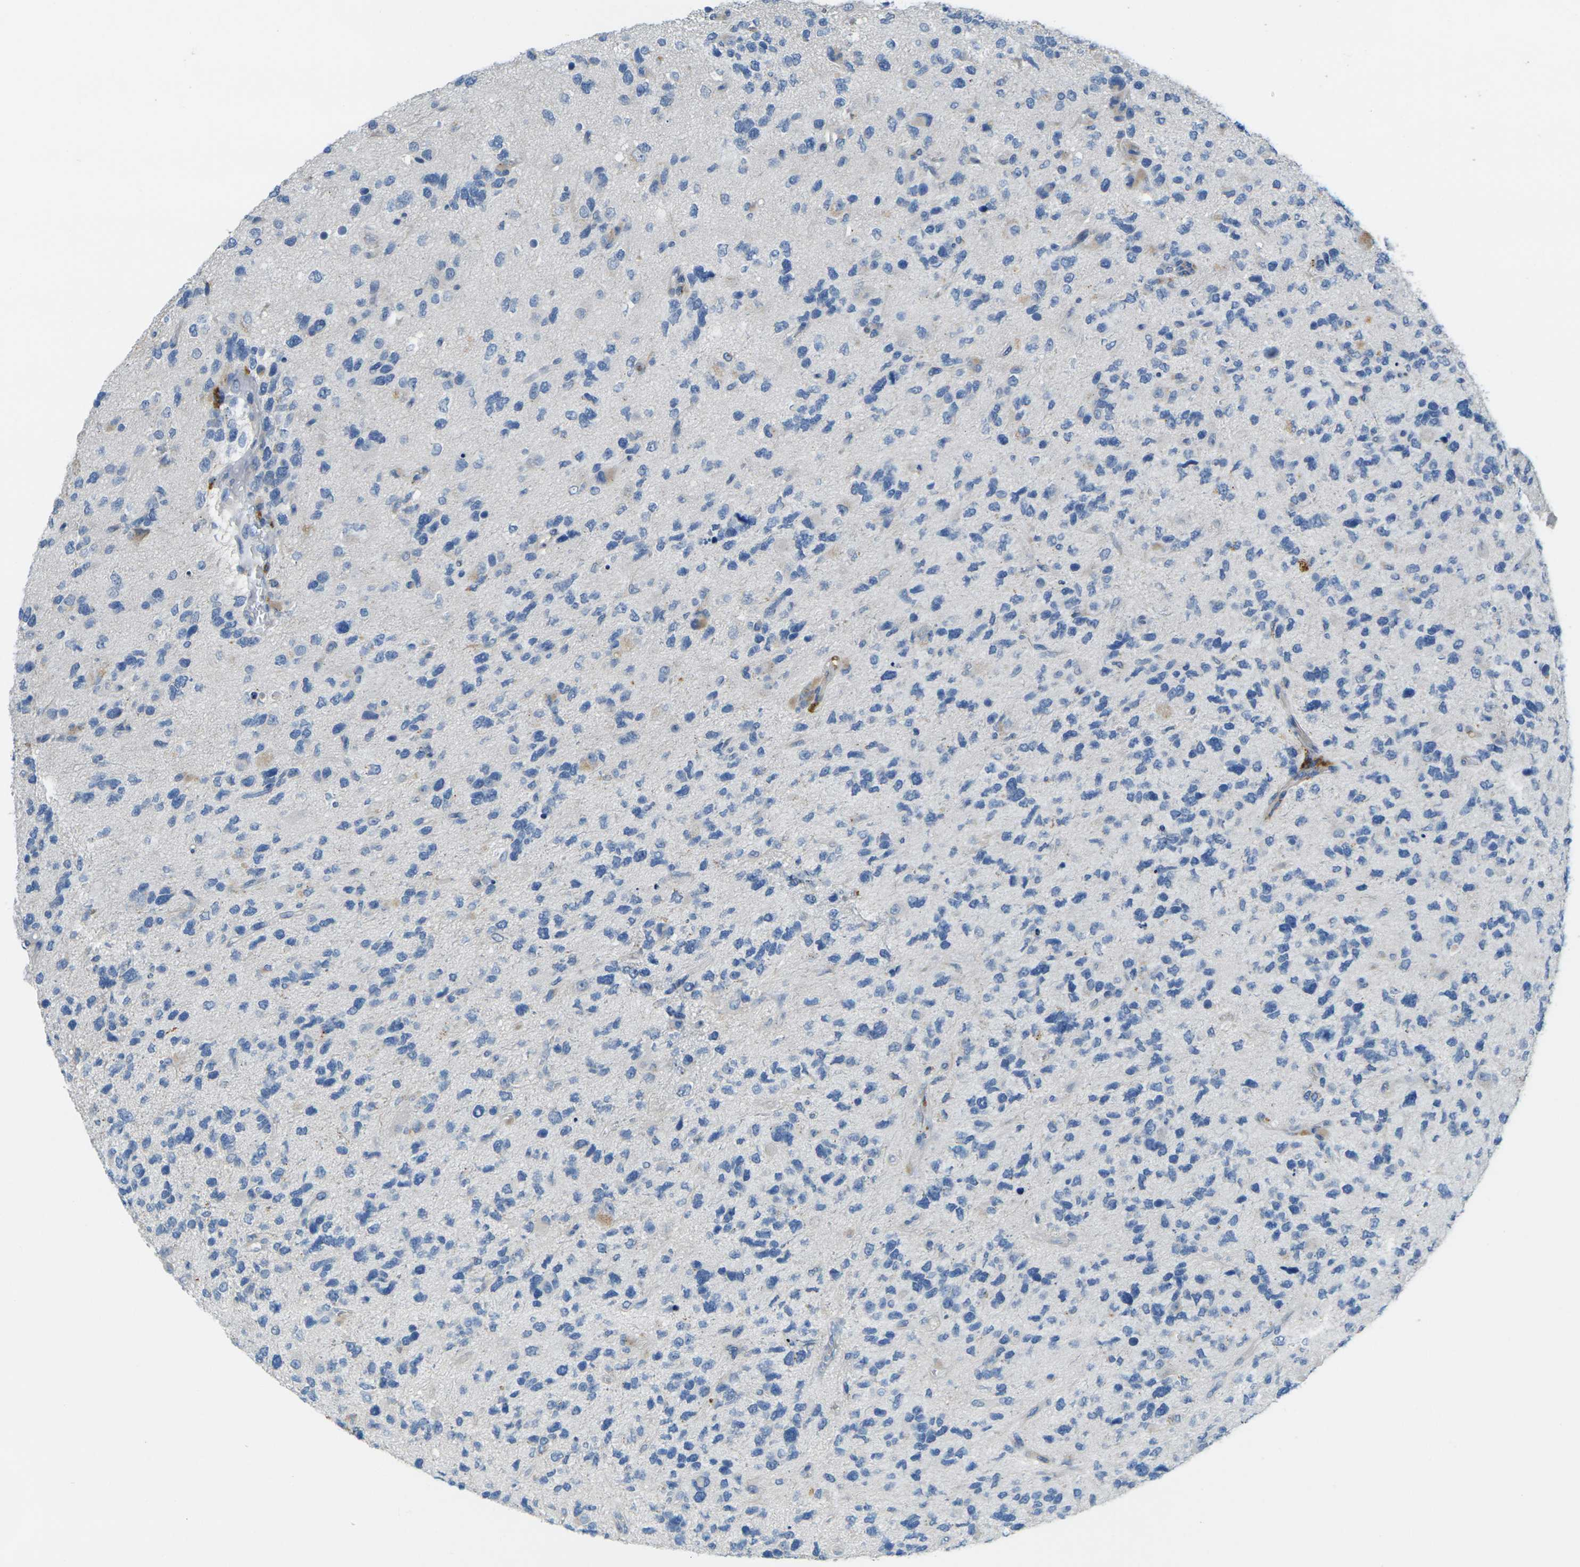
{"staining": {"intensity": "negative", "quantity": "none", "location": "none"}, "tissue": "glioma", "cell_type": "Tumor cells", "image_type": "cancer", "snomed": [{"axis": "morphology", "description": "Glioma, malignant, High grade"}, {"axis": "topography", "description": "Brain"}], "caption": "This is a histopathology image of immunohistochemistry staining of malignant glioma (high-grade), which shows no positivity in tumor cells. (Brightfield microscopy of DAB immunohistochemistry (IHC) at high magnification).", "gene": "CYP2C8", "patient": {"sex": "female", "age": 58}}